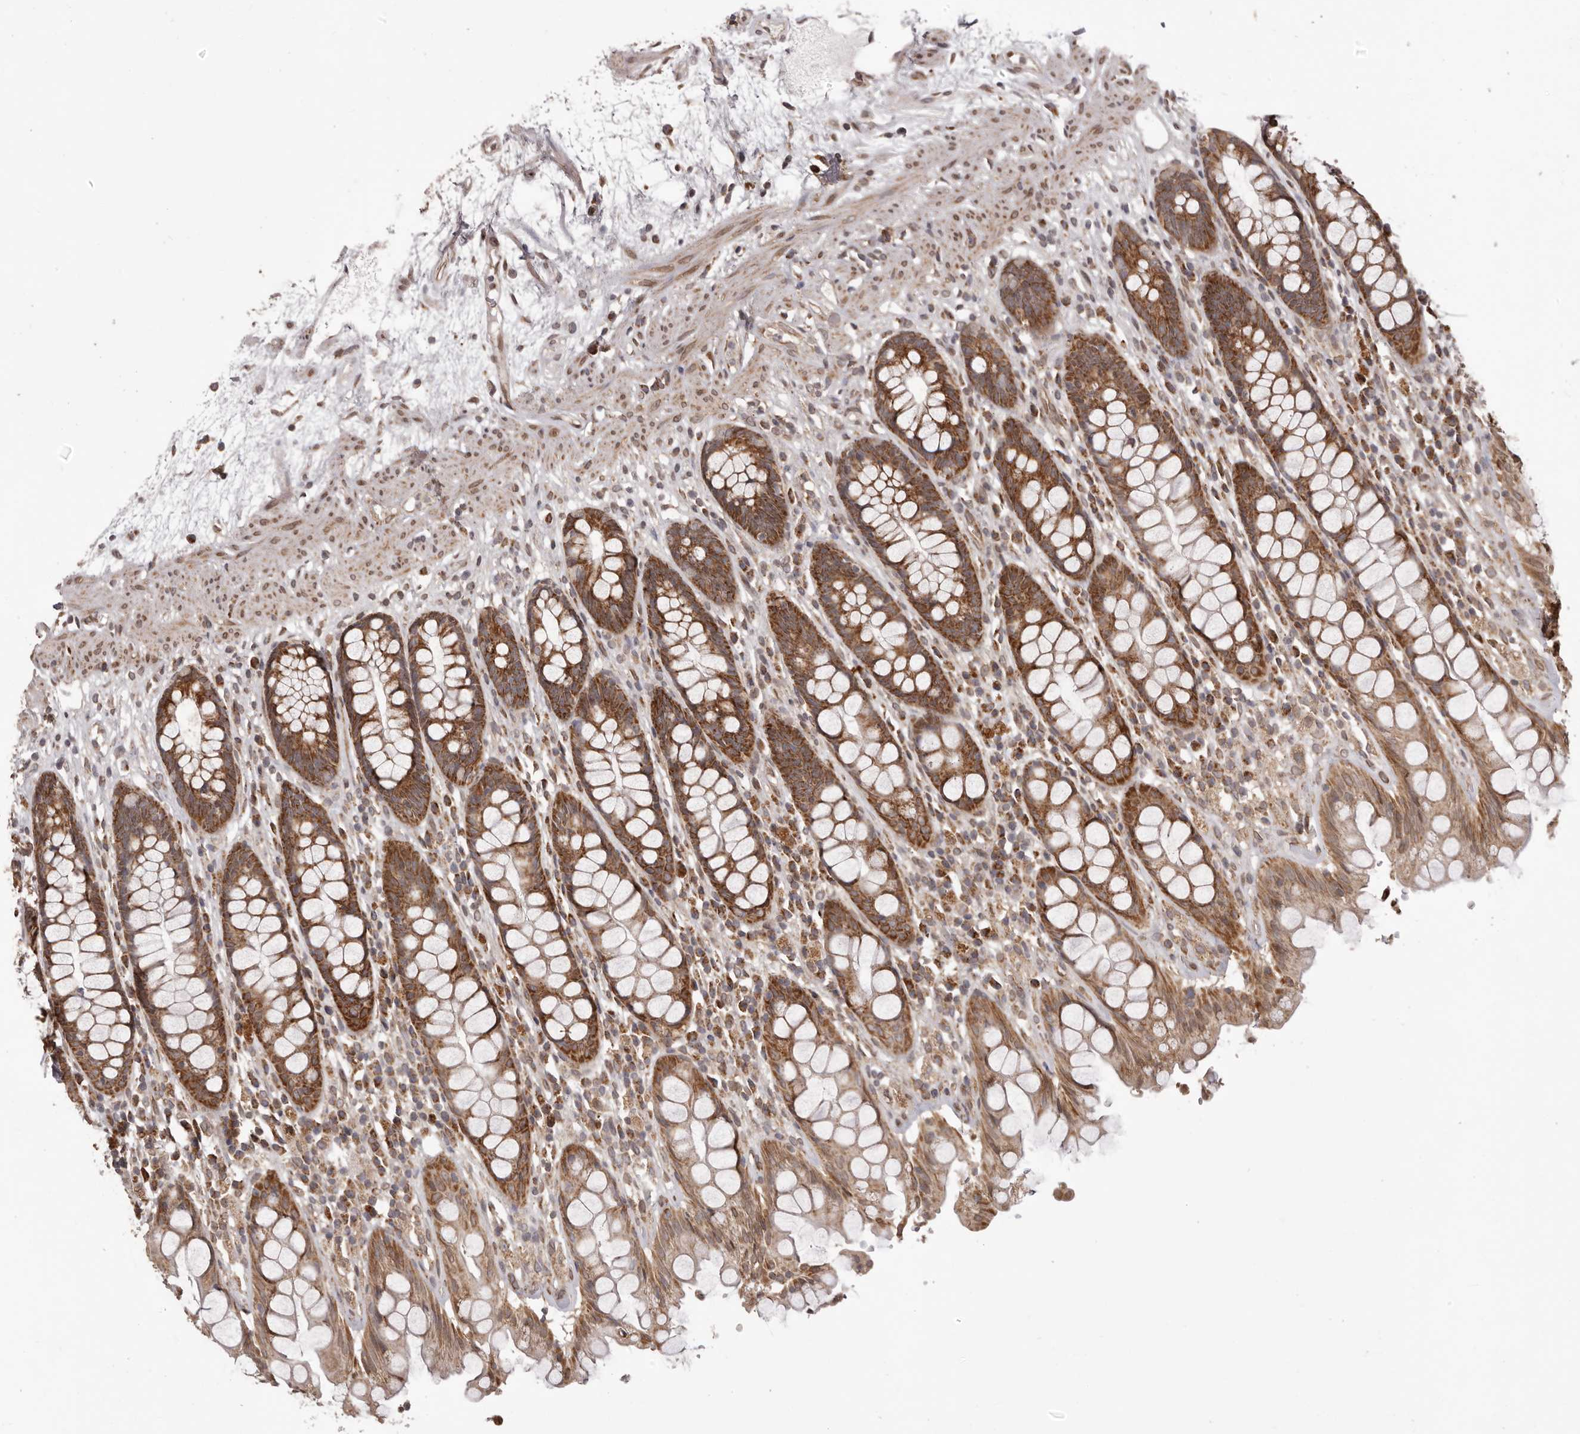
{"staining": {"intensity": "strong", "quantity": ">75%", "location": "cytoplasmic/membranous"}, "tissue": "rectum", "cell_type": "Glandular cells", "image_type": "normal", "snomed": [{"axis": "morphology", "description": "Normal tissue, NOS"}, {"axis": "topography", "description": "Rectum"}], "caption": "Protein positivity by immunohistochemistry reveals strong cytoplasmic/membranous positivity in about >75% of glandular cells in normal rectum.", "gene": "CHRM2", "patient": {"sex": "male", "age": 64}}